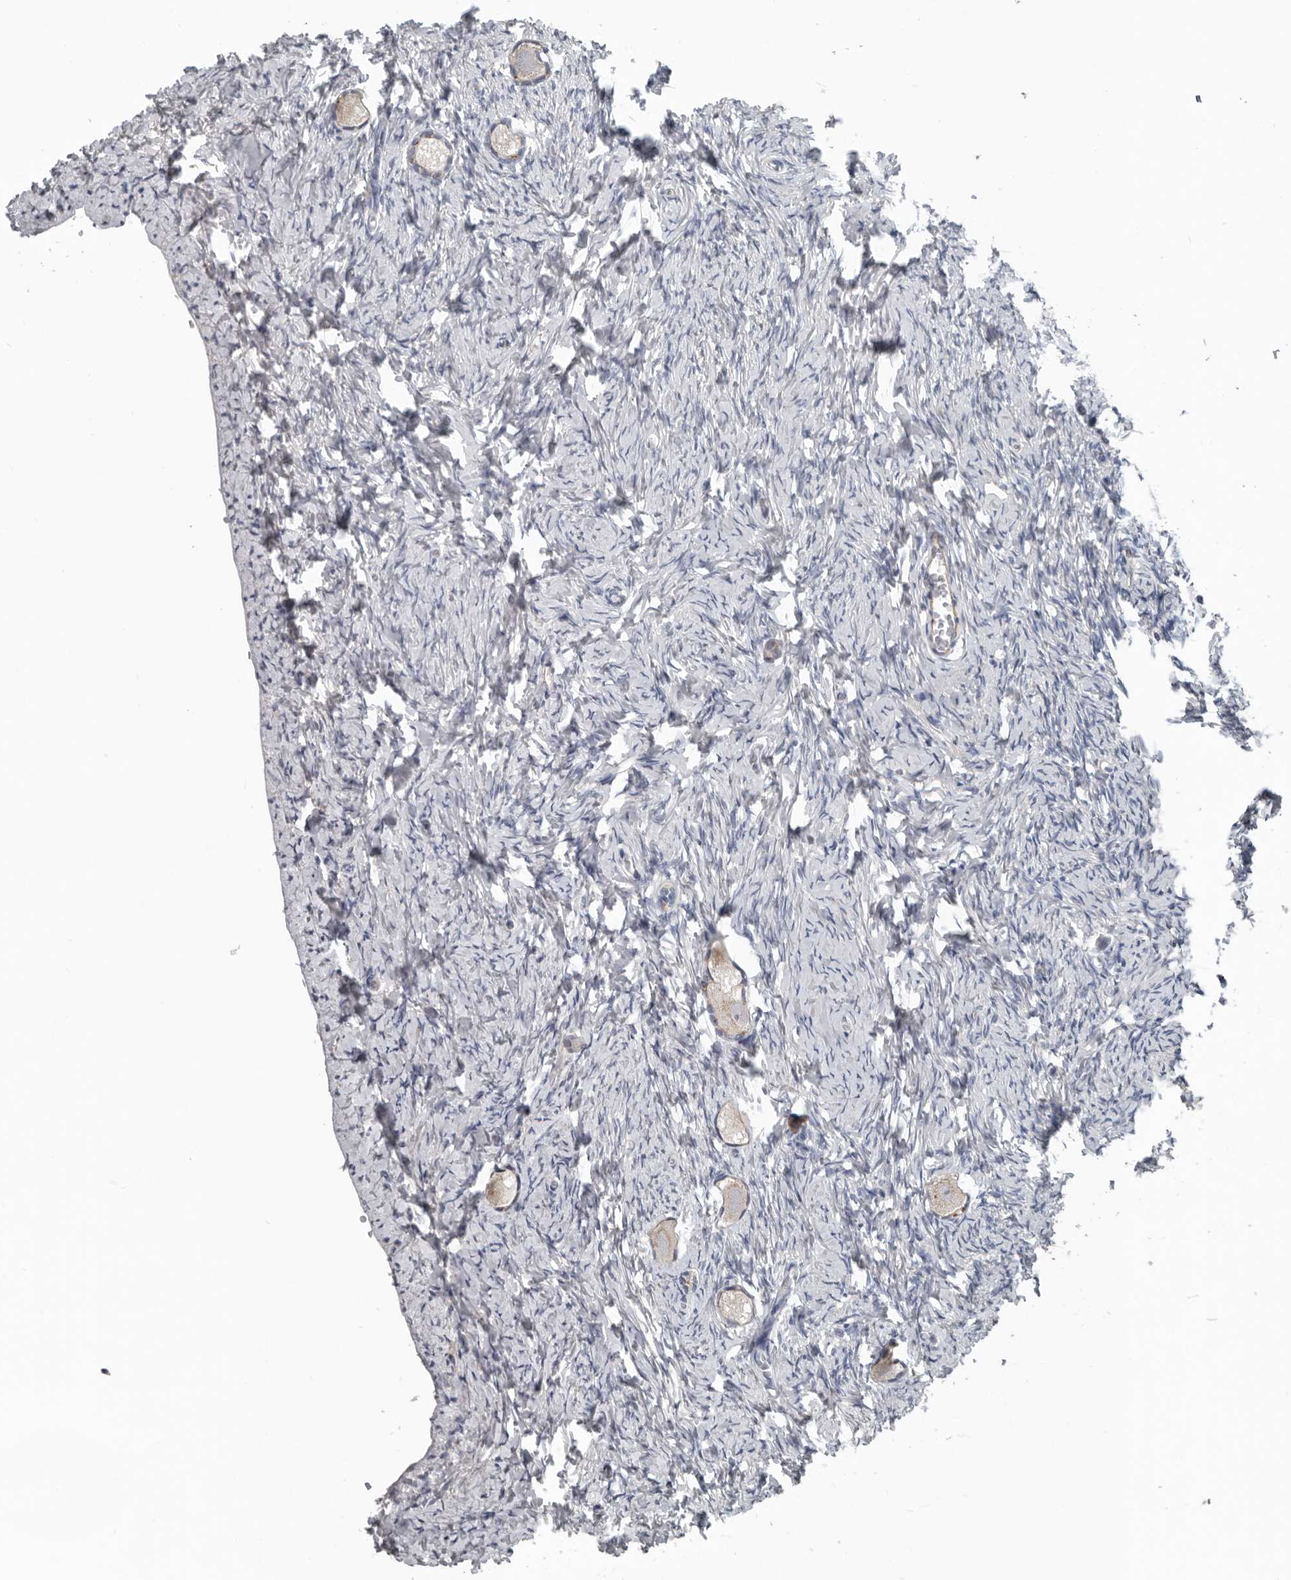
{"staining": {"intensity": "weak", "quantity": "<25%", "location": "cytoplasmic/membranous"}, "tissue": "ovary", "cell_type": "Follicle cells", "image_type": "normal", "snomed": [{"axis": "morphology", "description": "Normal tissue, NOS"}, {"axis": "topography", "description": "Ovary"}], "caption": "Immunohistochemical staining of benign human ovary reveals no significant staining in follicle cells. (Stains: DAB immunohistochemistry with hematoxylin counter stain, Microscopy: brightfield microscopy at high magnification).", "gene": "DPY19L4", "patient": {"sex": "female", "age": 27}}